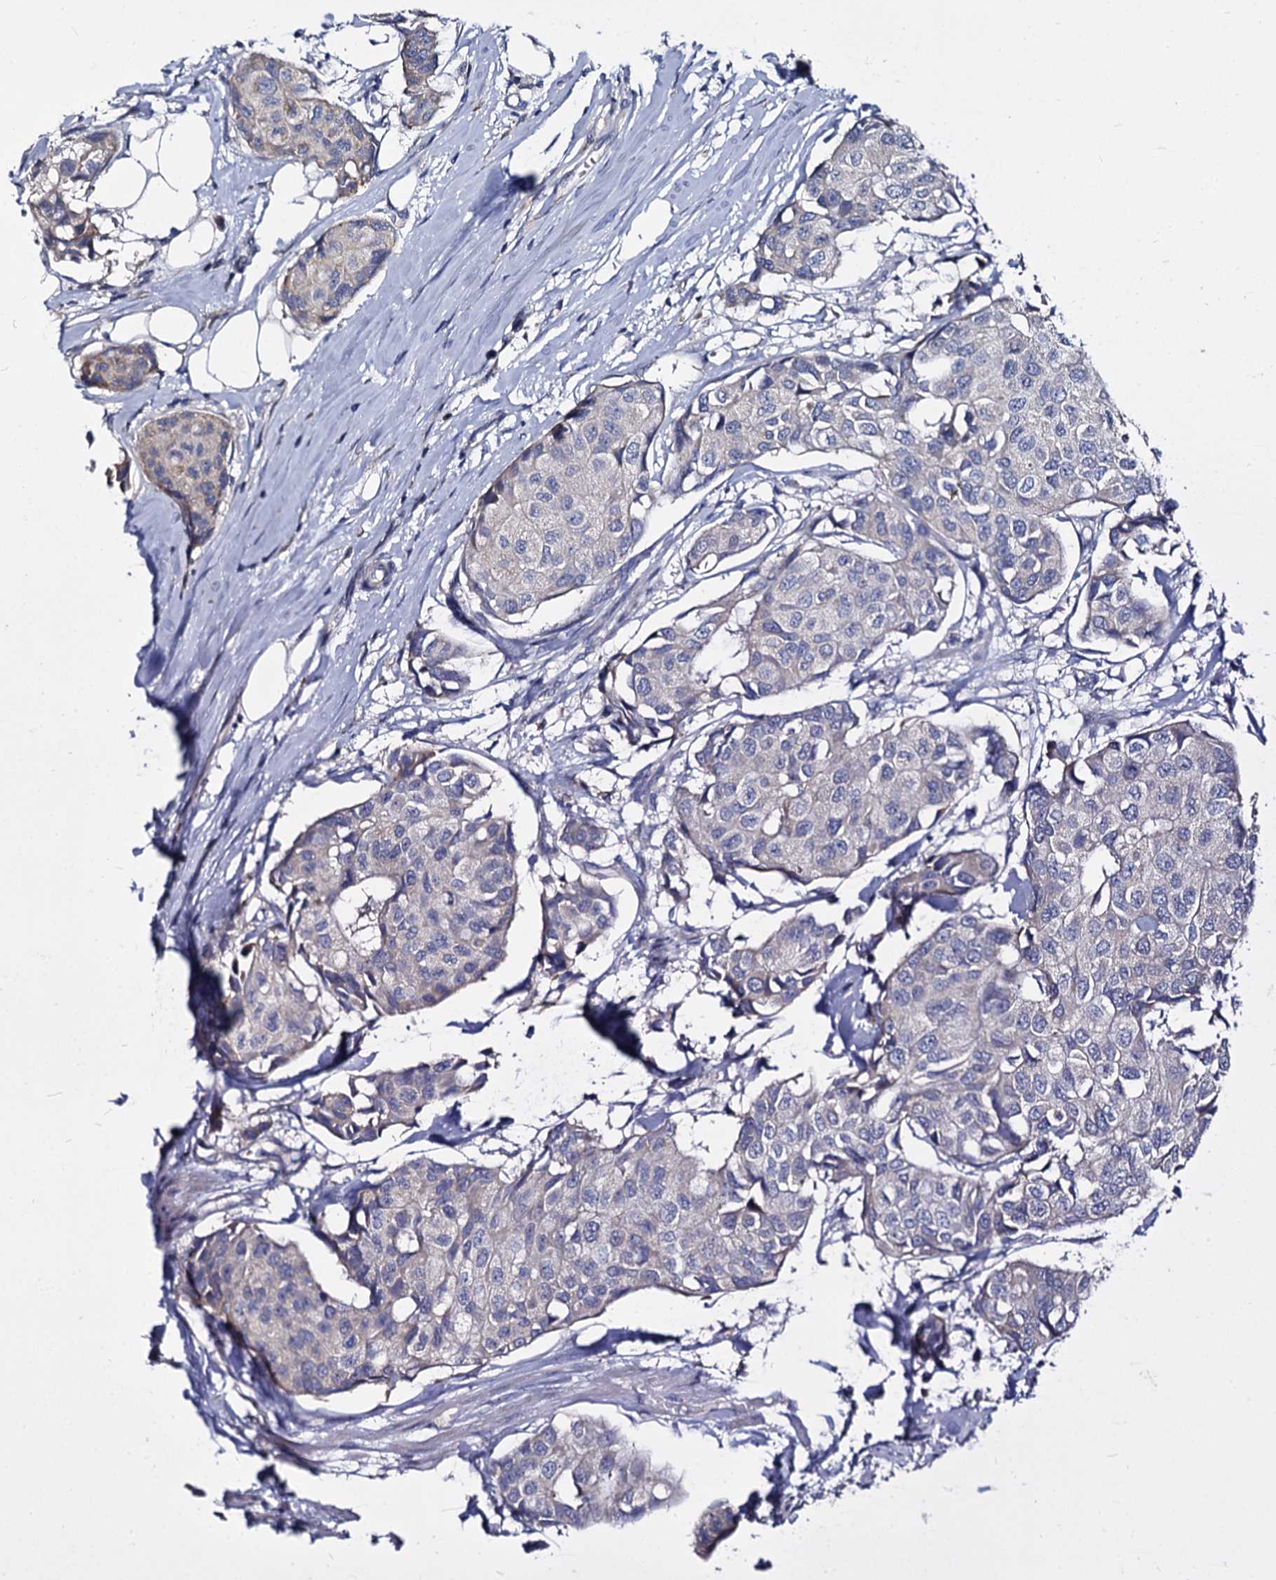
{"staining": {"intensity": "negative", "quantity": "none", "location": "none"}, "tissue": "breast cancer", "cell_type": "Tumor cells", "image_type": "cancer", "snomed": [{"axis": "morphology", "description": "Duct carcinoma"}, {"axis": "topography", "description": "Breast"}], "caption": "High magnification brightfield microscopy of invasive ductal carcinoma (breast) stained with DAB (3,3'-diaminobenzidine) (brown) and counterstained with hematoxylin (blue): tumor cells show no significant staining.", "gene": "PANX2", "patient": {"sex": "female", "age": 80}}